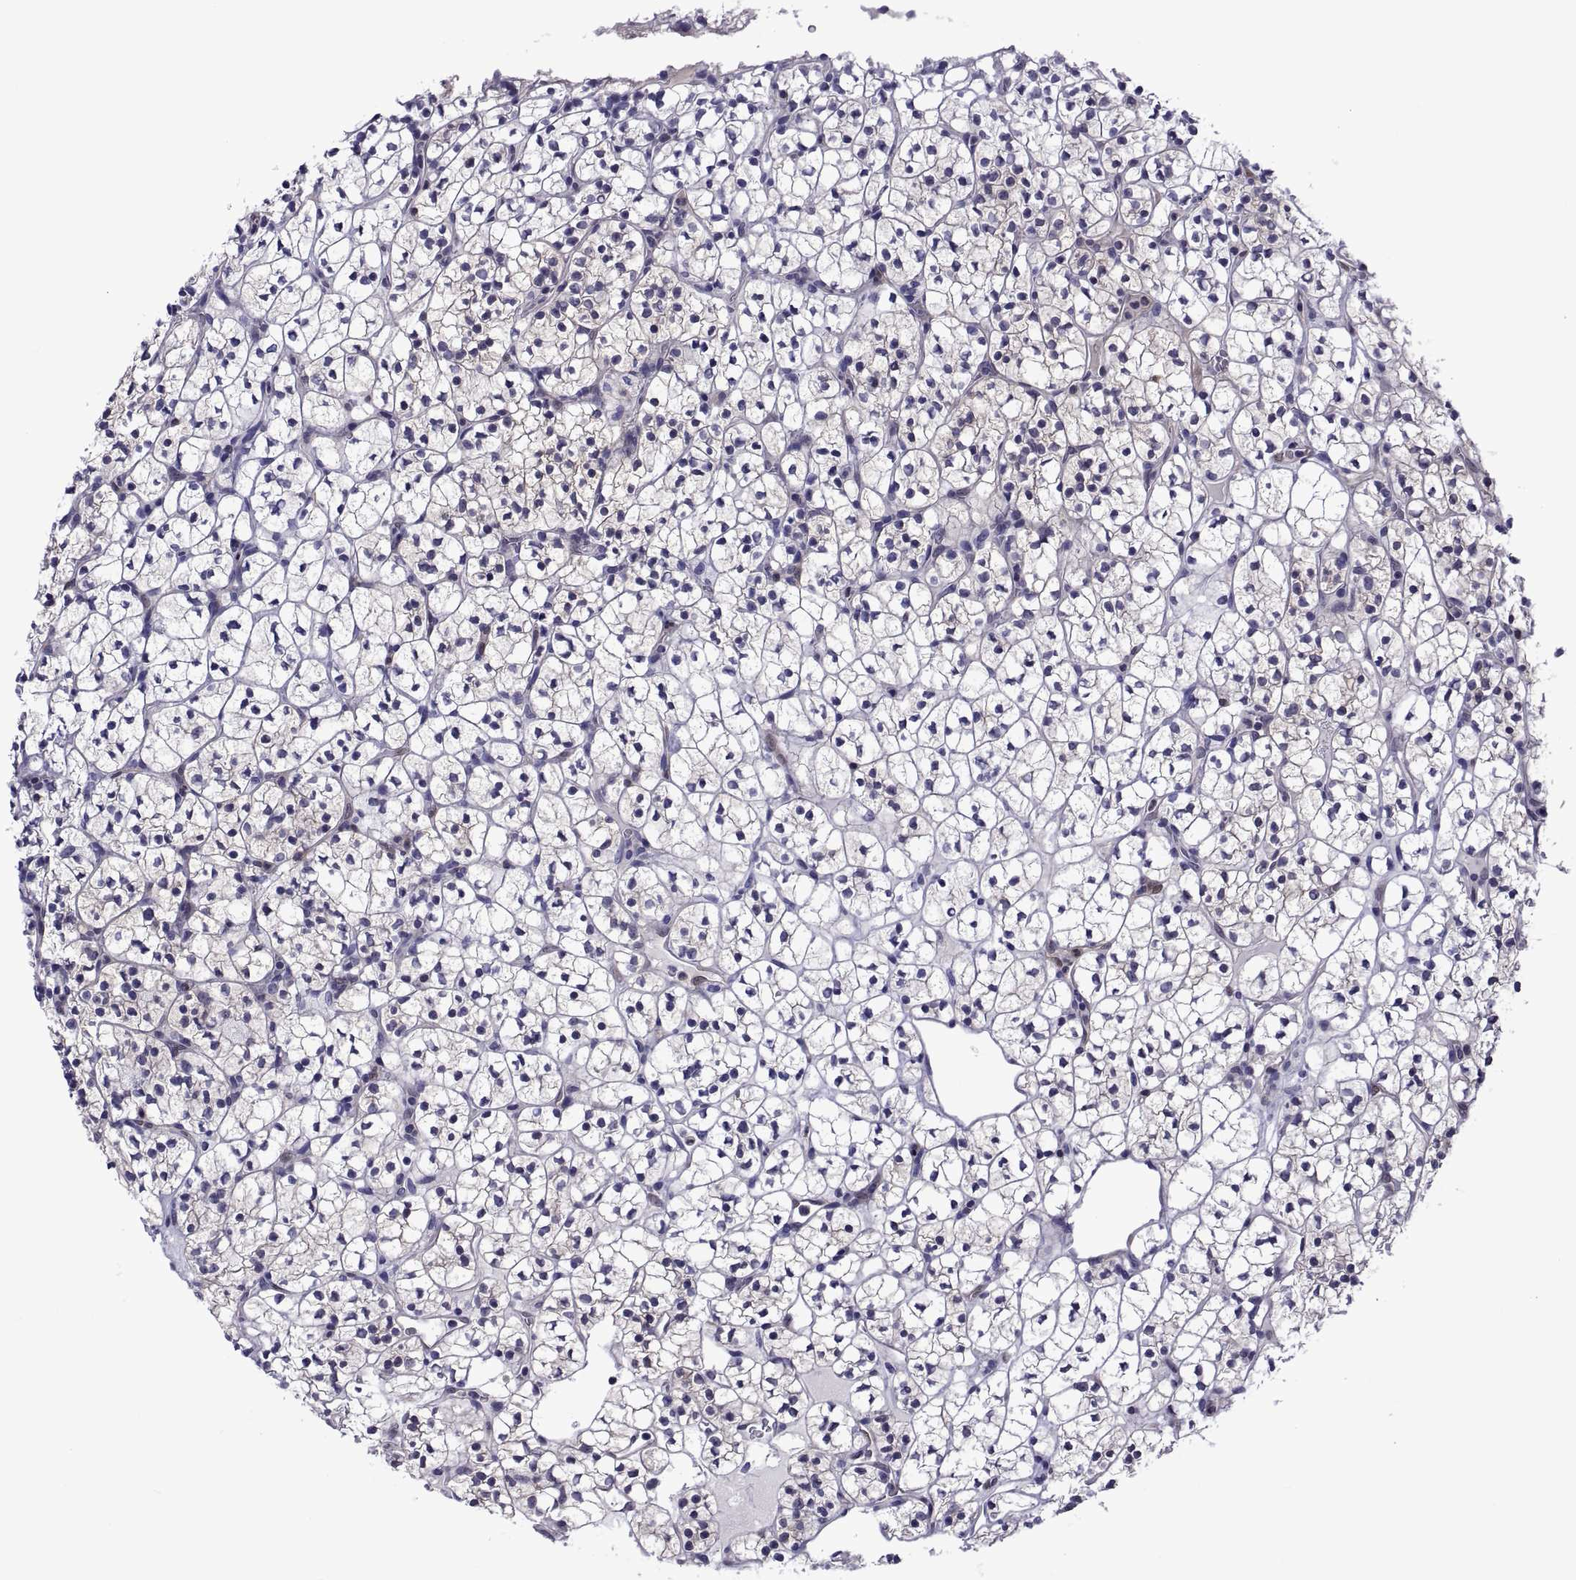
{"staining": {"intensity": "negative", "quantity": "none", "location": "none"}, "tissue": "renal cancer", "cell_type": "Tumor cells", "image_type": "cancer", "snomed": [{"axis": "morphology", "description": "Adenocarcinoma, NOS"}, {"axis": "topography", "description": "Kidney"}], "caption": "Renal cancer stained for a protein using immunohistochemistry (IHC) reveals no staining tumor cells.", "gene": "LCN9", "patient": {"sex": "female", "age": 89}}